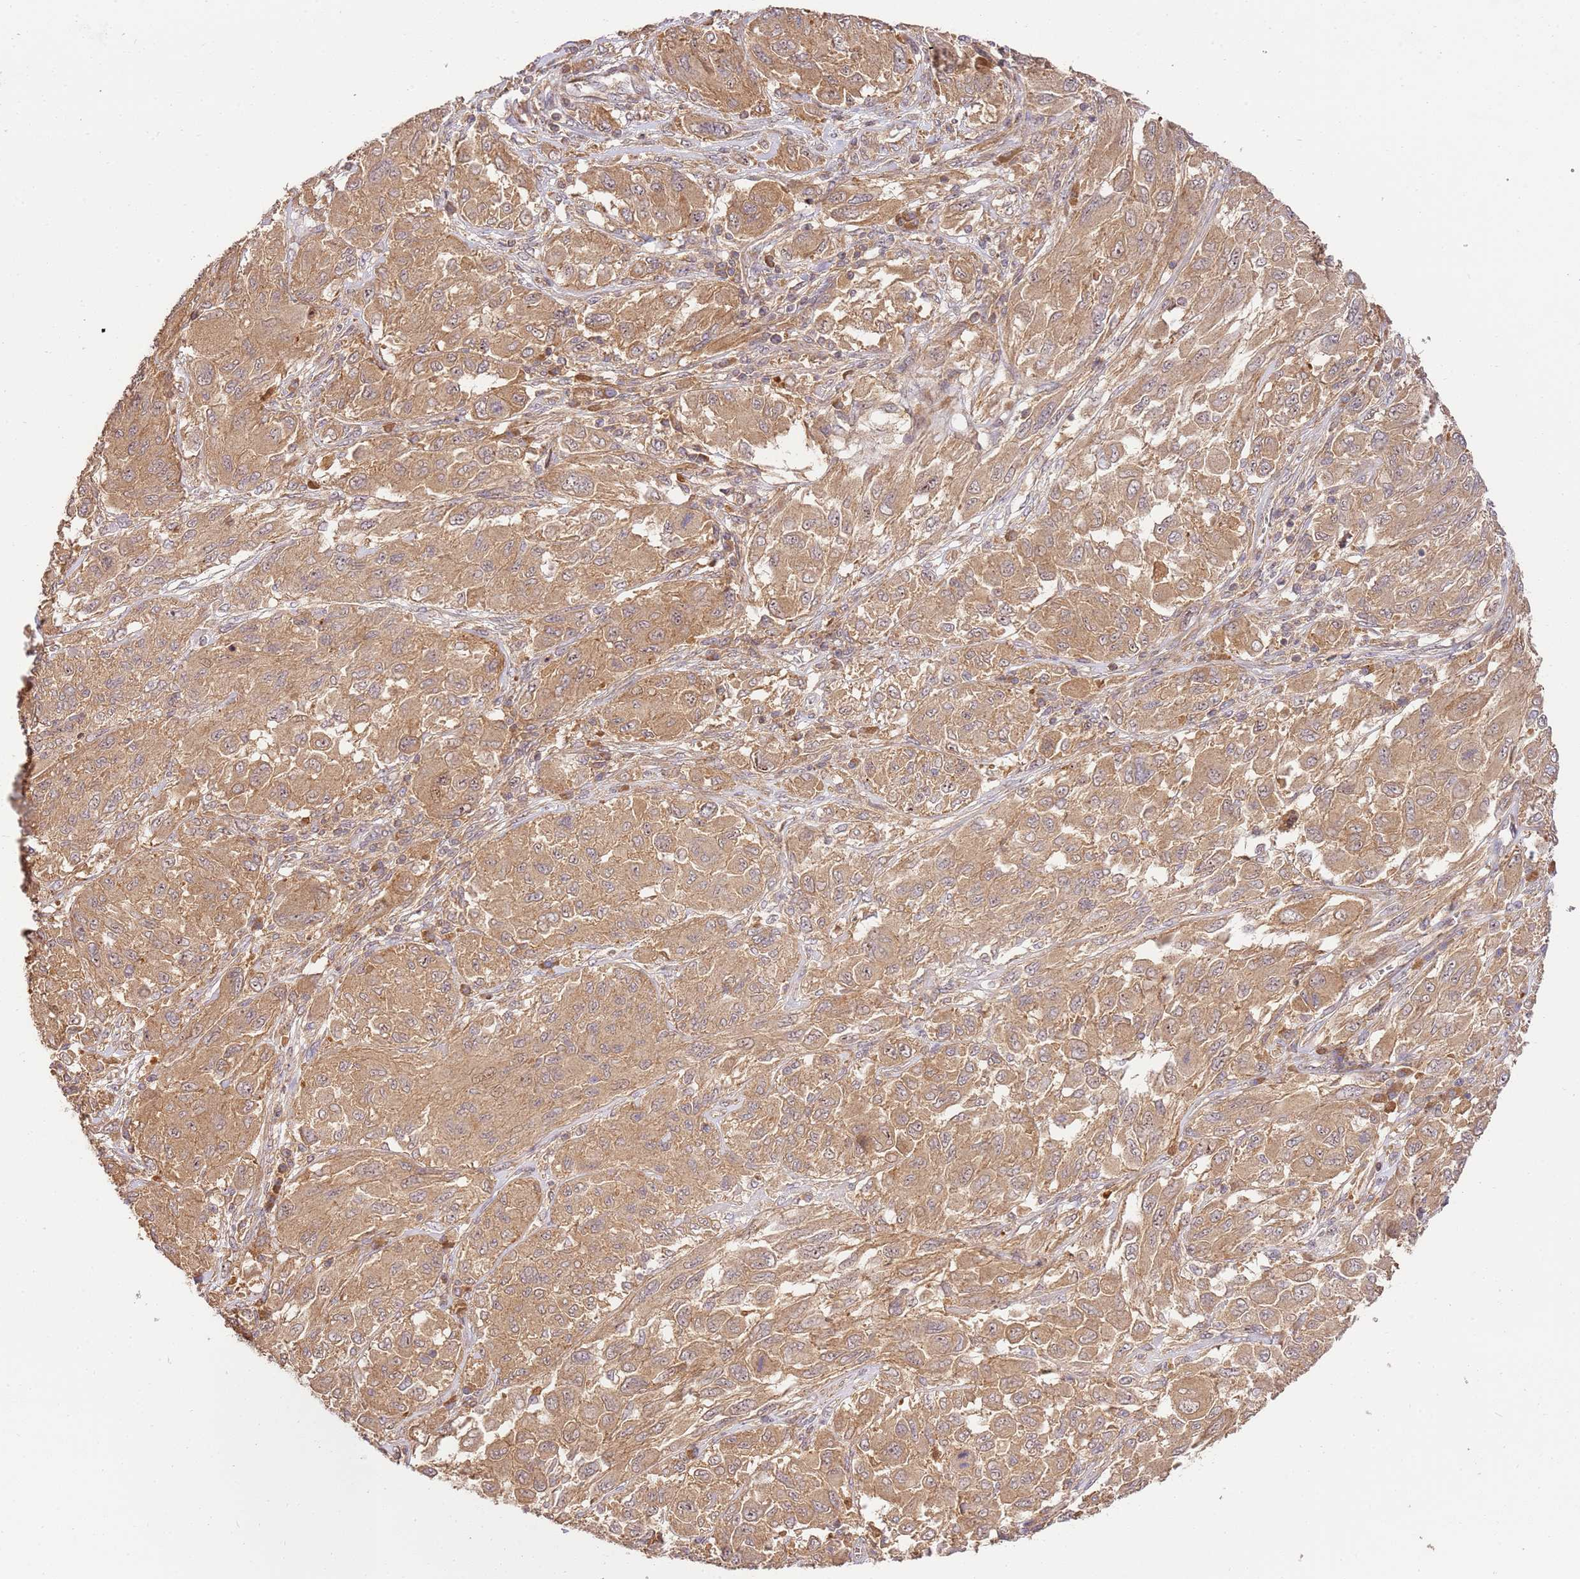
{"staining": {"intensity": "moderate", "quantity": ">75%", "location": "cytoplasmic/membranous"}, "tissue": "melanoma", "cell_type": "Tumor cells", "image_type": "cancer", "snomed": [{"axis": "morphology", "description": "Malignant melanoma, NOS"}, {"axis": "topography", "description": "Skin"}], "caption": "Brown immunohistochemical staining in melanoma exhibits moderate cytoplasmic/membranous expression in approximately >75% of tumor cells.", "gene": "GAREM1", "patient": {"sex": "female", "age": 91}}